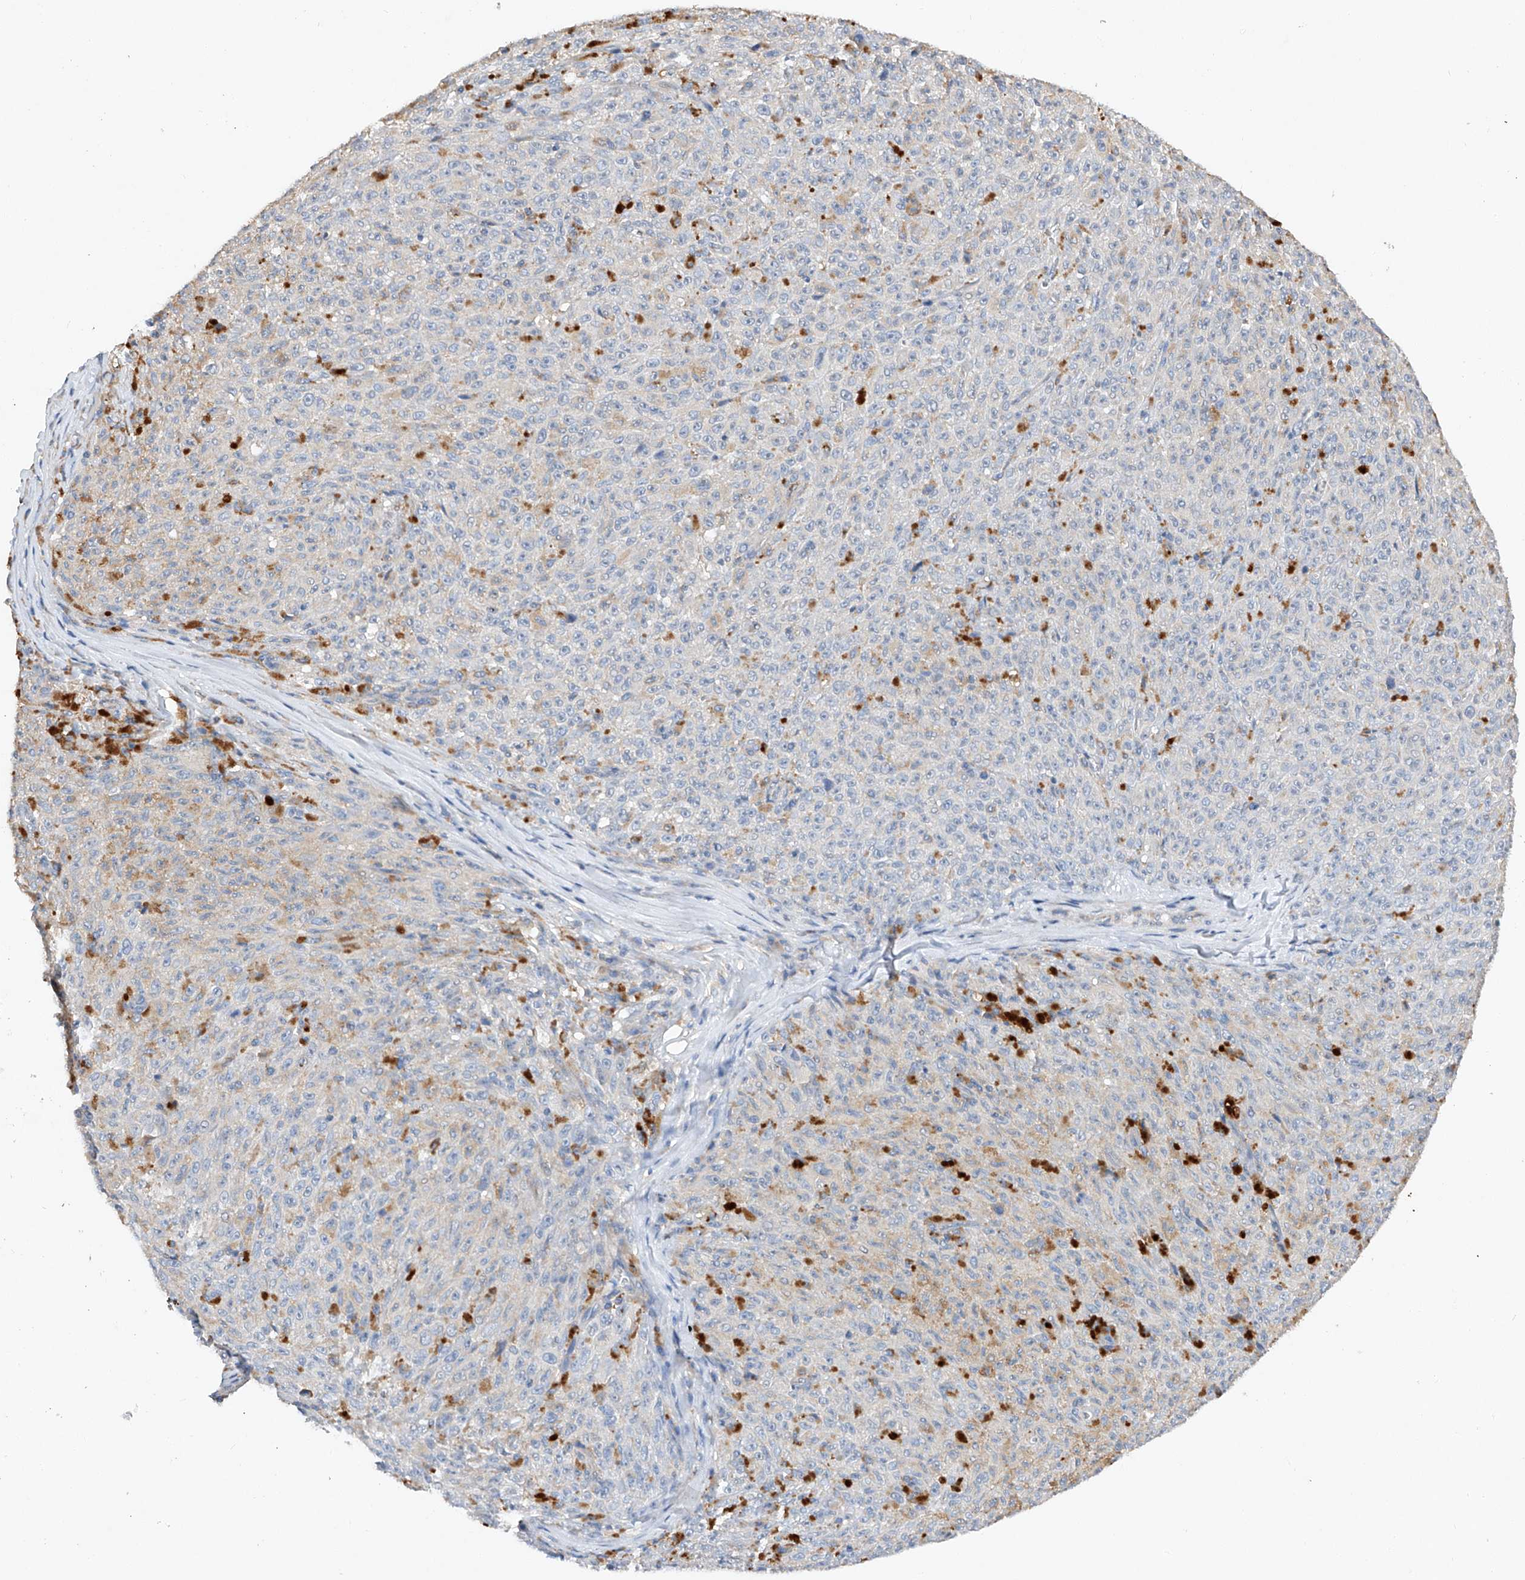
{"staining": {"intensity": "negative", "quantity": "none", "location": "none"}, "tissue": "melanoma", "cell_type": "Tumor cells", "image_type": "cancer", "snomed": [{"axis": "morphology", "description": "Malignant melanoma, NOS"}, {"axis": "topography", "description": "Skin"}], "caption": "A high-resolution image shows IHC staining of melanoma, which exhibits no significant staining in tumor cells.", "gene": "AMD1", "patient": {"sex": "female", "age": 82}}